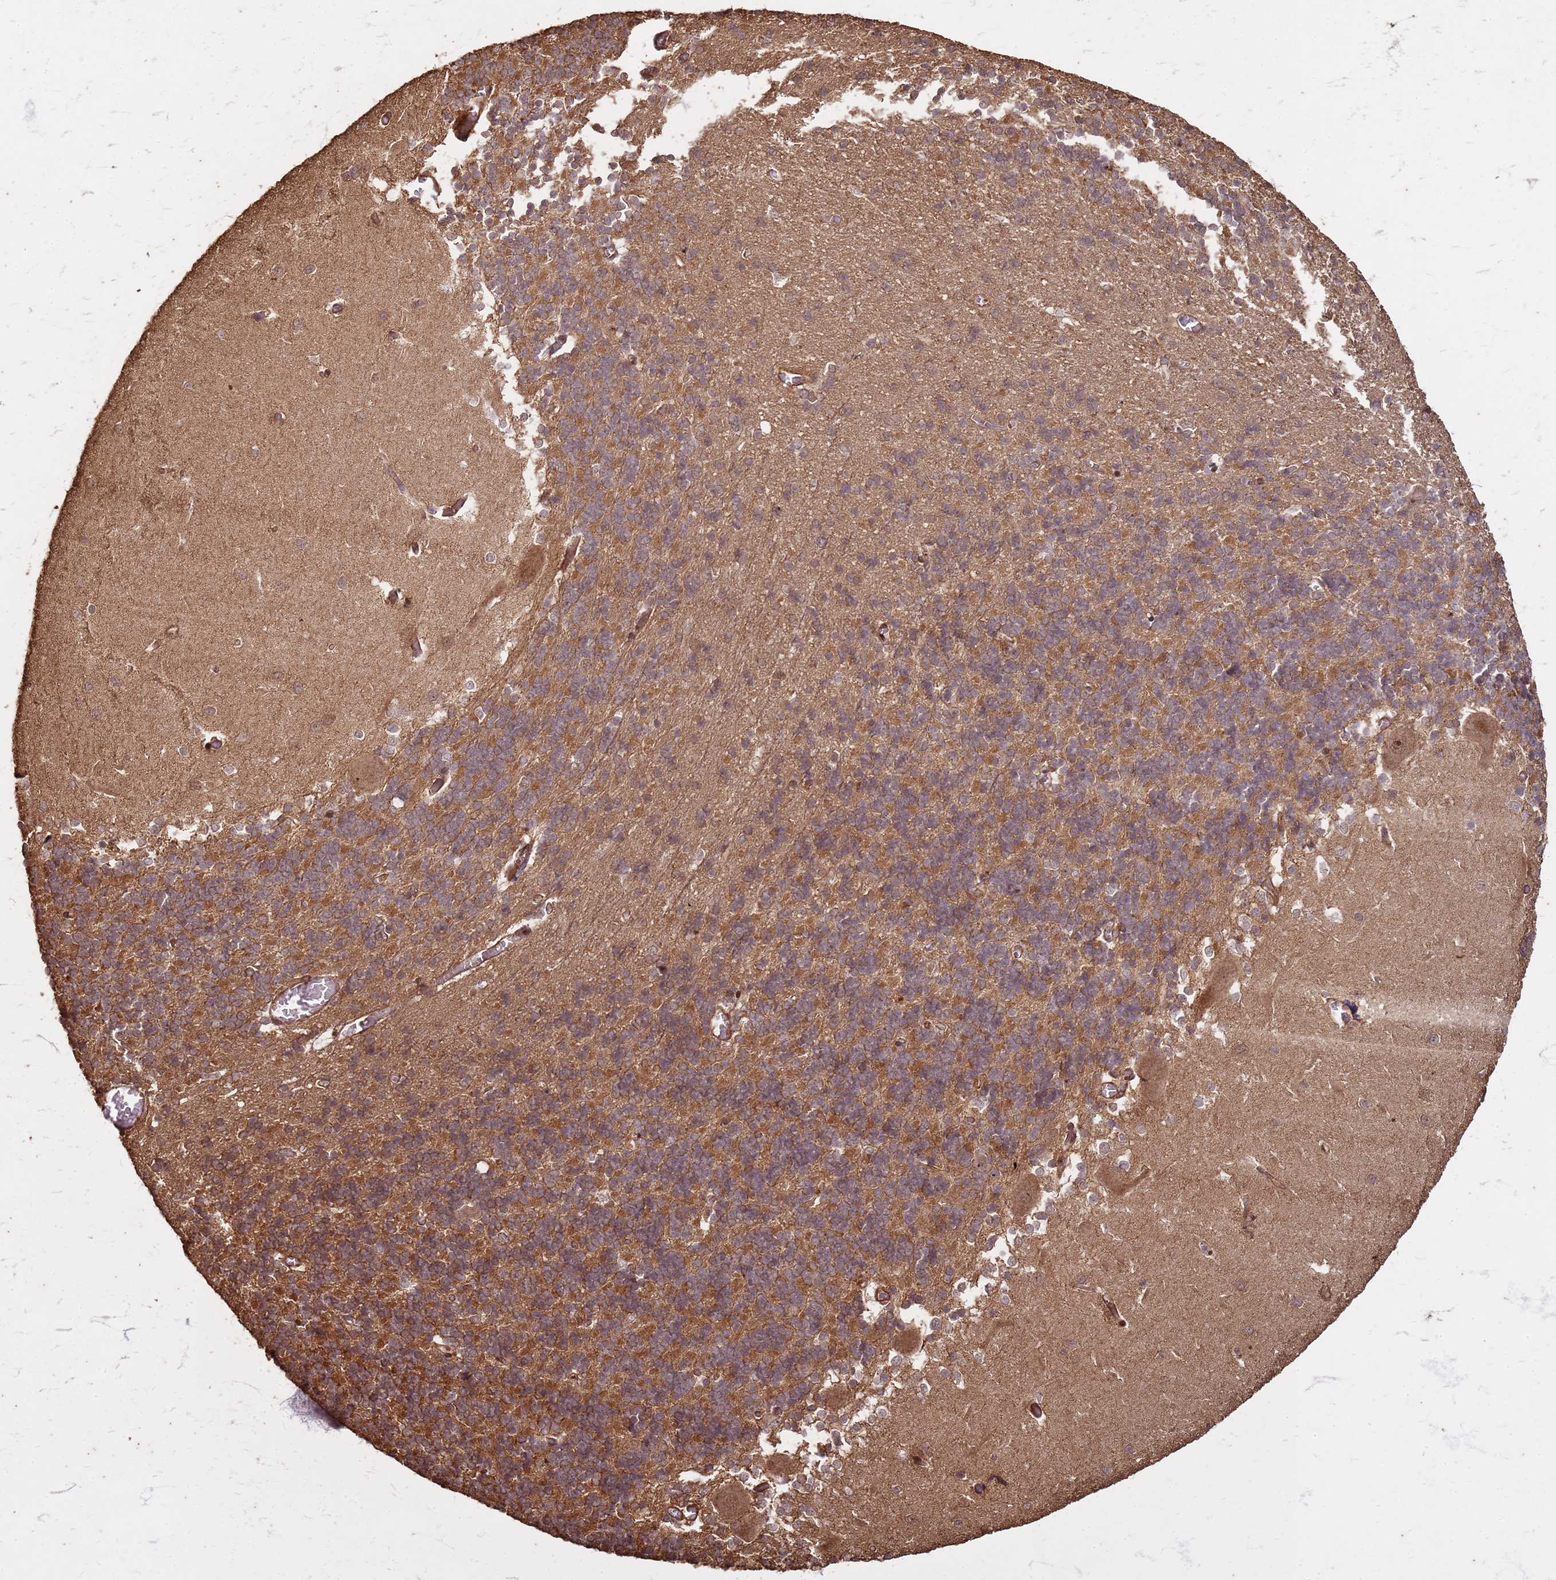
{"staining": {"intensity": "moderate", "quantity": "25%-75%", "location": "cytoplasmic/membranous"}, "tissue": "cerebellum", "cell_type": "Cells in granular layer", "image_type": "normal", "snomed": [{"axis": "morphology", "description": "Normal tissue, NOS"}, {"axis": "topography", "description": "Cerebellum"}], "caption": "This histopathology image reveals benign cerebellum stained with immunohistochemistry (IHC) to label a protein in brown. The cytoplasmic/membranous of cells in granular layer show moderate positivity for the protein. Nuclei are counter-stained blue.", "gene": "KIF26A", "patient": {"sex": "male", "age": 37}}